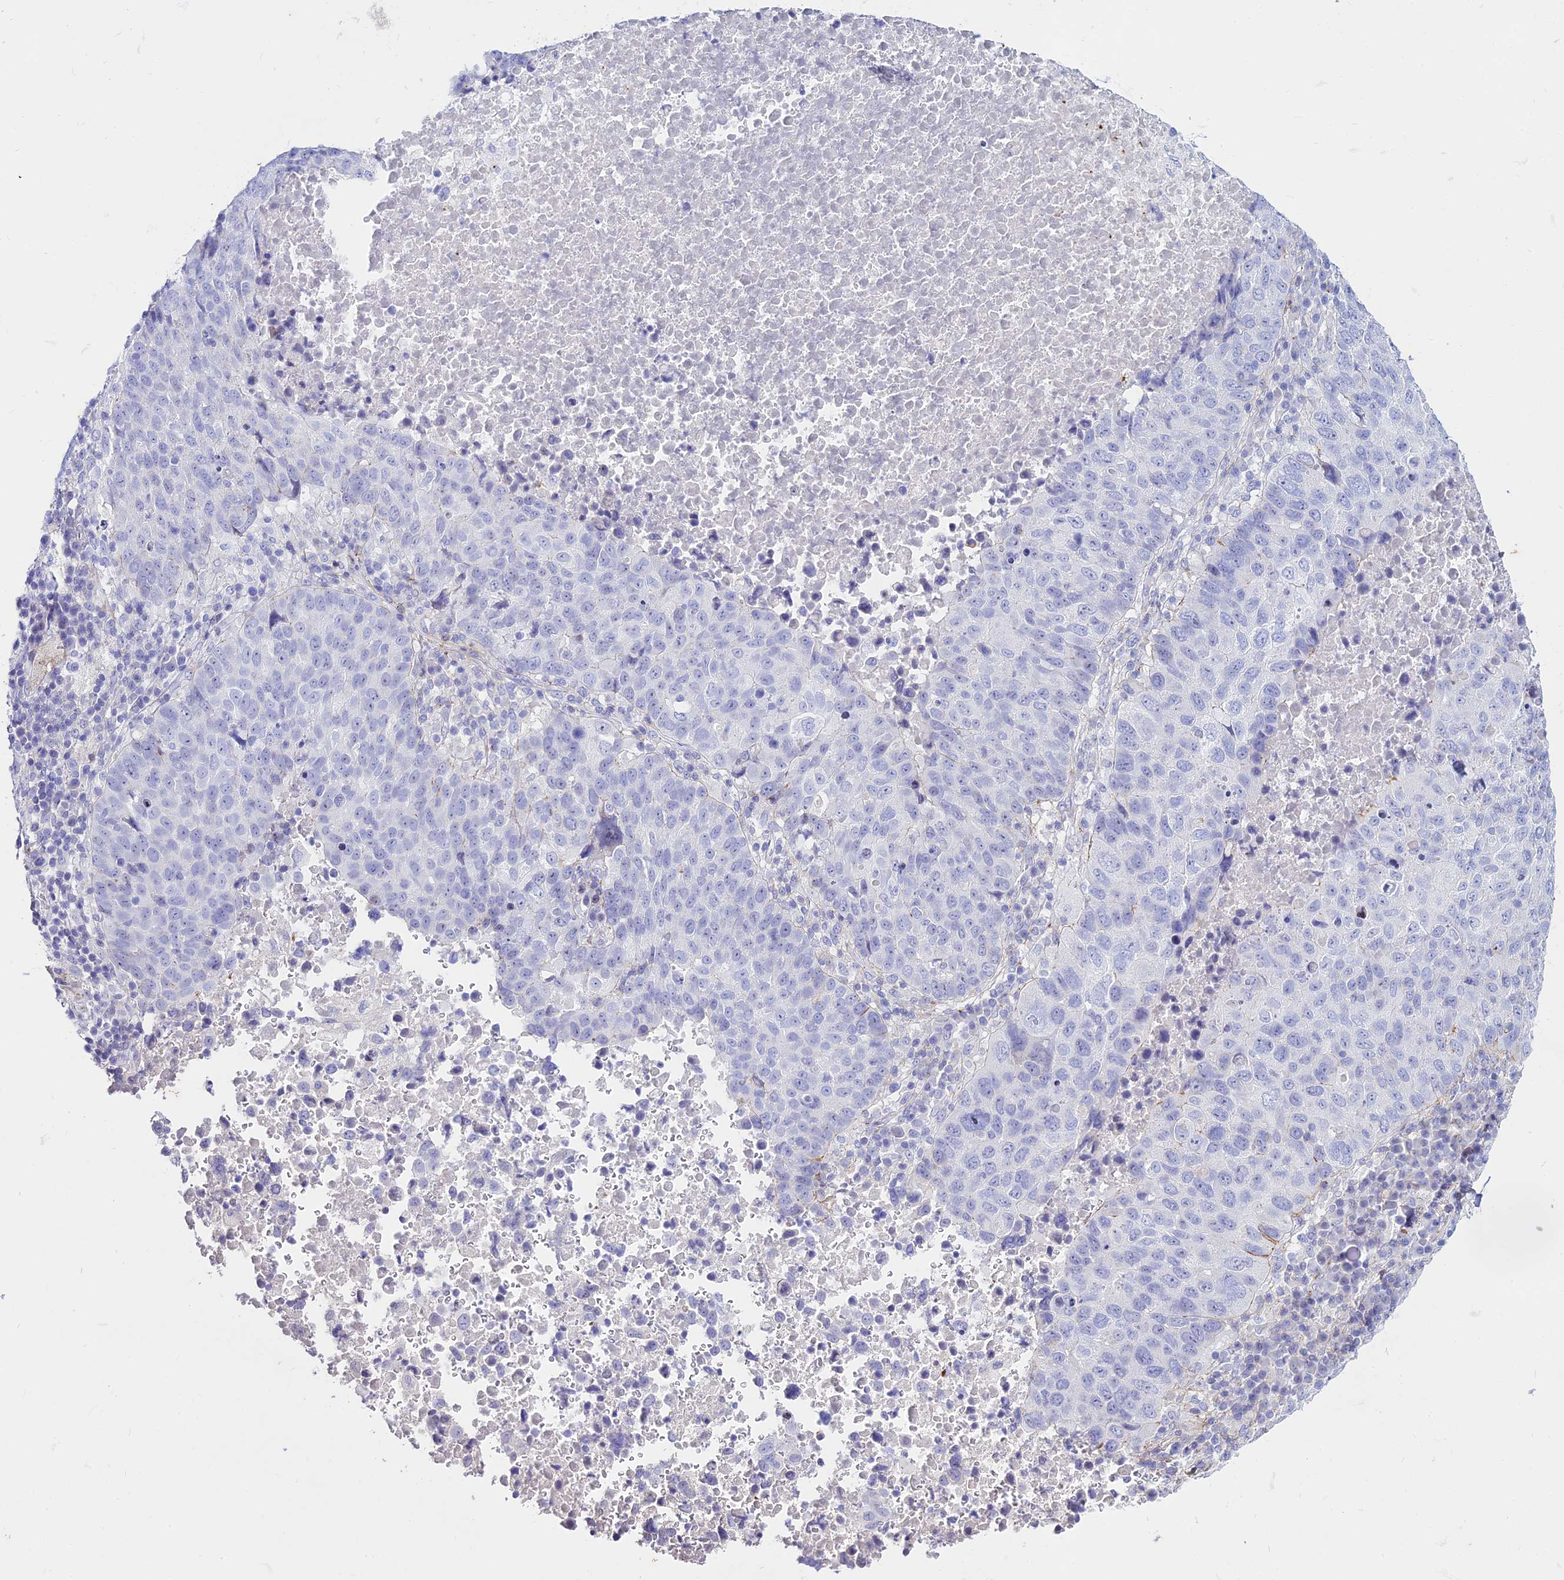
{"staining": {"intensity": "negative", "quantity": "none", "location": "none"}, "tissue": "lung cancer", "cell_type": "Tumor cells", "image_type": "cancer", "snomed": [{"axis": "morphology", "description": "Squamous cell carcinoma, NOS"}, {"axis": "topography", "description": "Lung"}], "caption": "This is an IHC micrograph of lung squamous cell carcinoma. There is no expression in tumor cells.", "gene": "DLX1", "patient": {"sex": "male", "age": 73}}